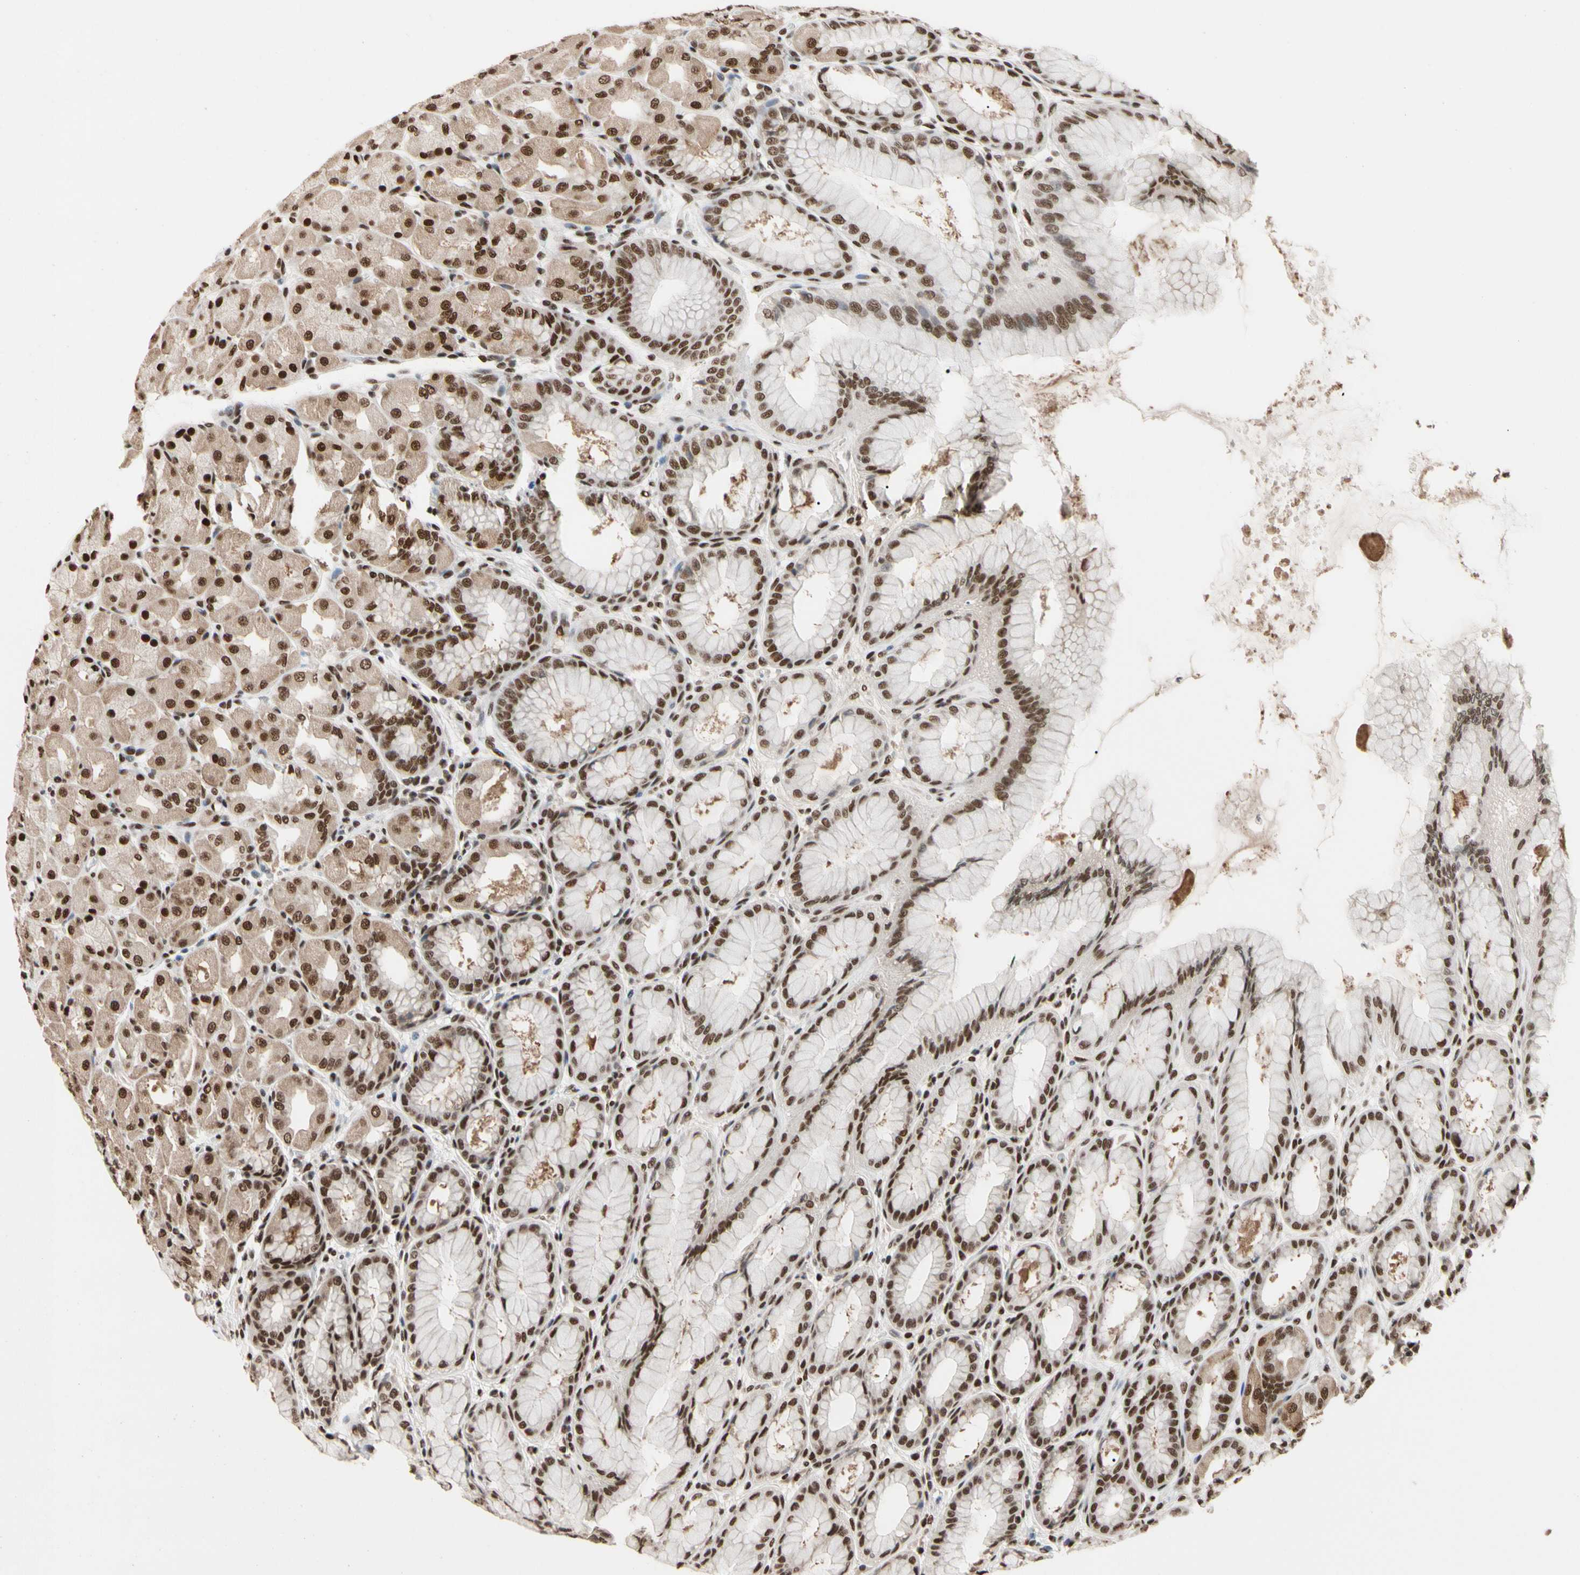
{"staining": {"intensity": "moderate", "quantity": ">75%", "location": "nuclear"}, "tissue": "stomach", "cell_type": "Glandular cells", "image_type": "normal", "snomed": [{"axis": "morphology", "description": "Normal tissue, NOS"}, {"axis": "topography", "description": "Stomach, upper"}], "caption": "Immunohistochemistry (IHC) staining of normal stomach, which shows medium levels of moderate nuclear expression in approximately >75% of glandular cells indicating moderate nuclear protein positivity. The staining was performed using DAB (3,3'-diaminobenzidine) (brown) for protein detection and nuclei were counterstained in hematoxylin (blue).", "gene": "FAM98B", "patient": {"sex": "female", "age": 56}}